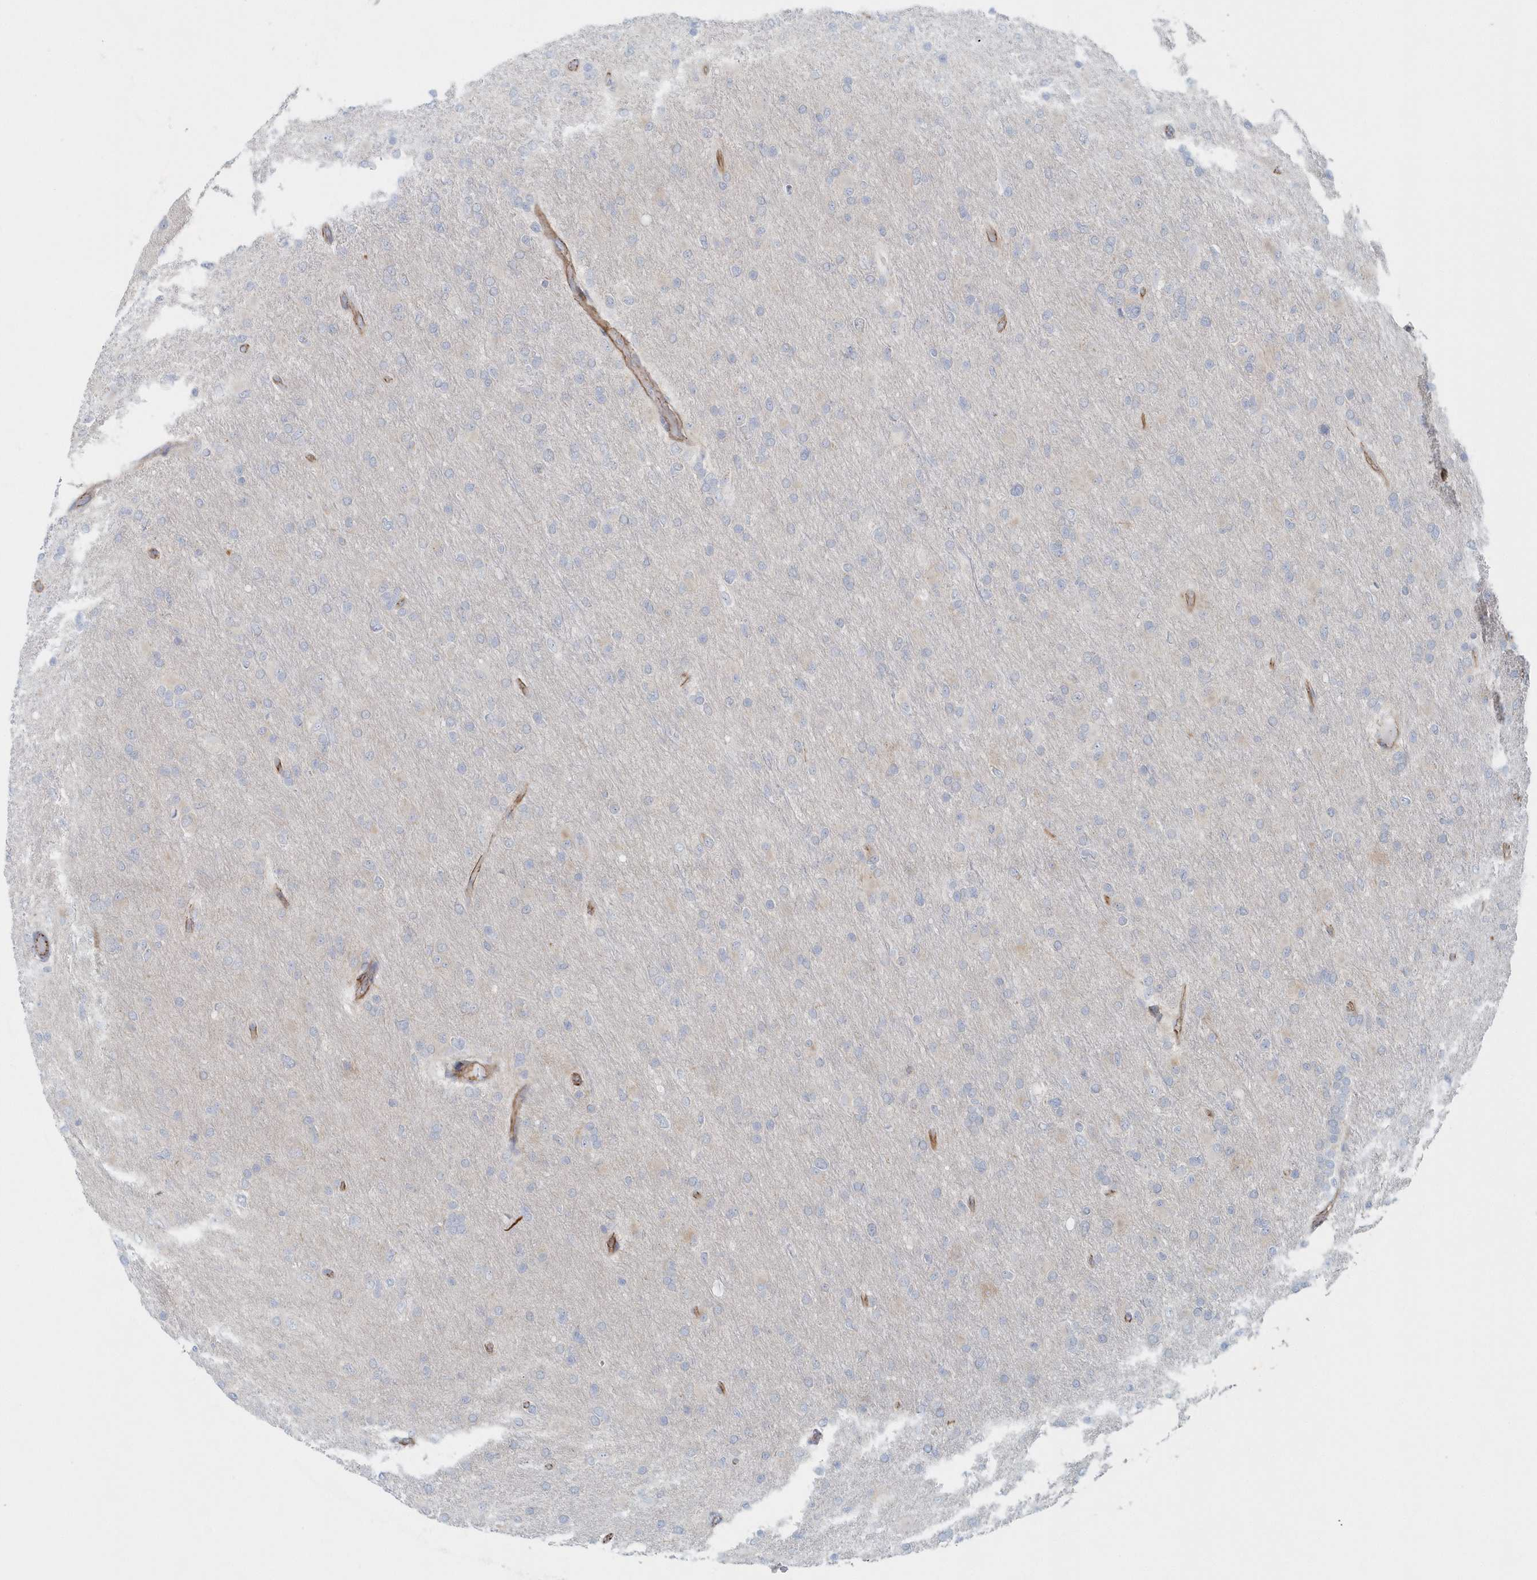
{"staining": {"intensity": "negative", "quantity": "none", "location": "none"}, "tissue": "glioma", "cell_type": "Tumor cells", "image_type": "cancer", "snomed": [{"axis": "morphology", "description": "Glioma, malignant, High grade"}, {"axis": "topography", "description": "Cerebral cortex"}], "caption": "This is a photomicrograph of immunohistochemistry (IHC) staining of glioma, which shows no expression in tumor cells.", "gene": "GPR152", "patient": {"sex": "female", "age": 36}}